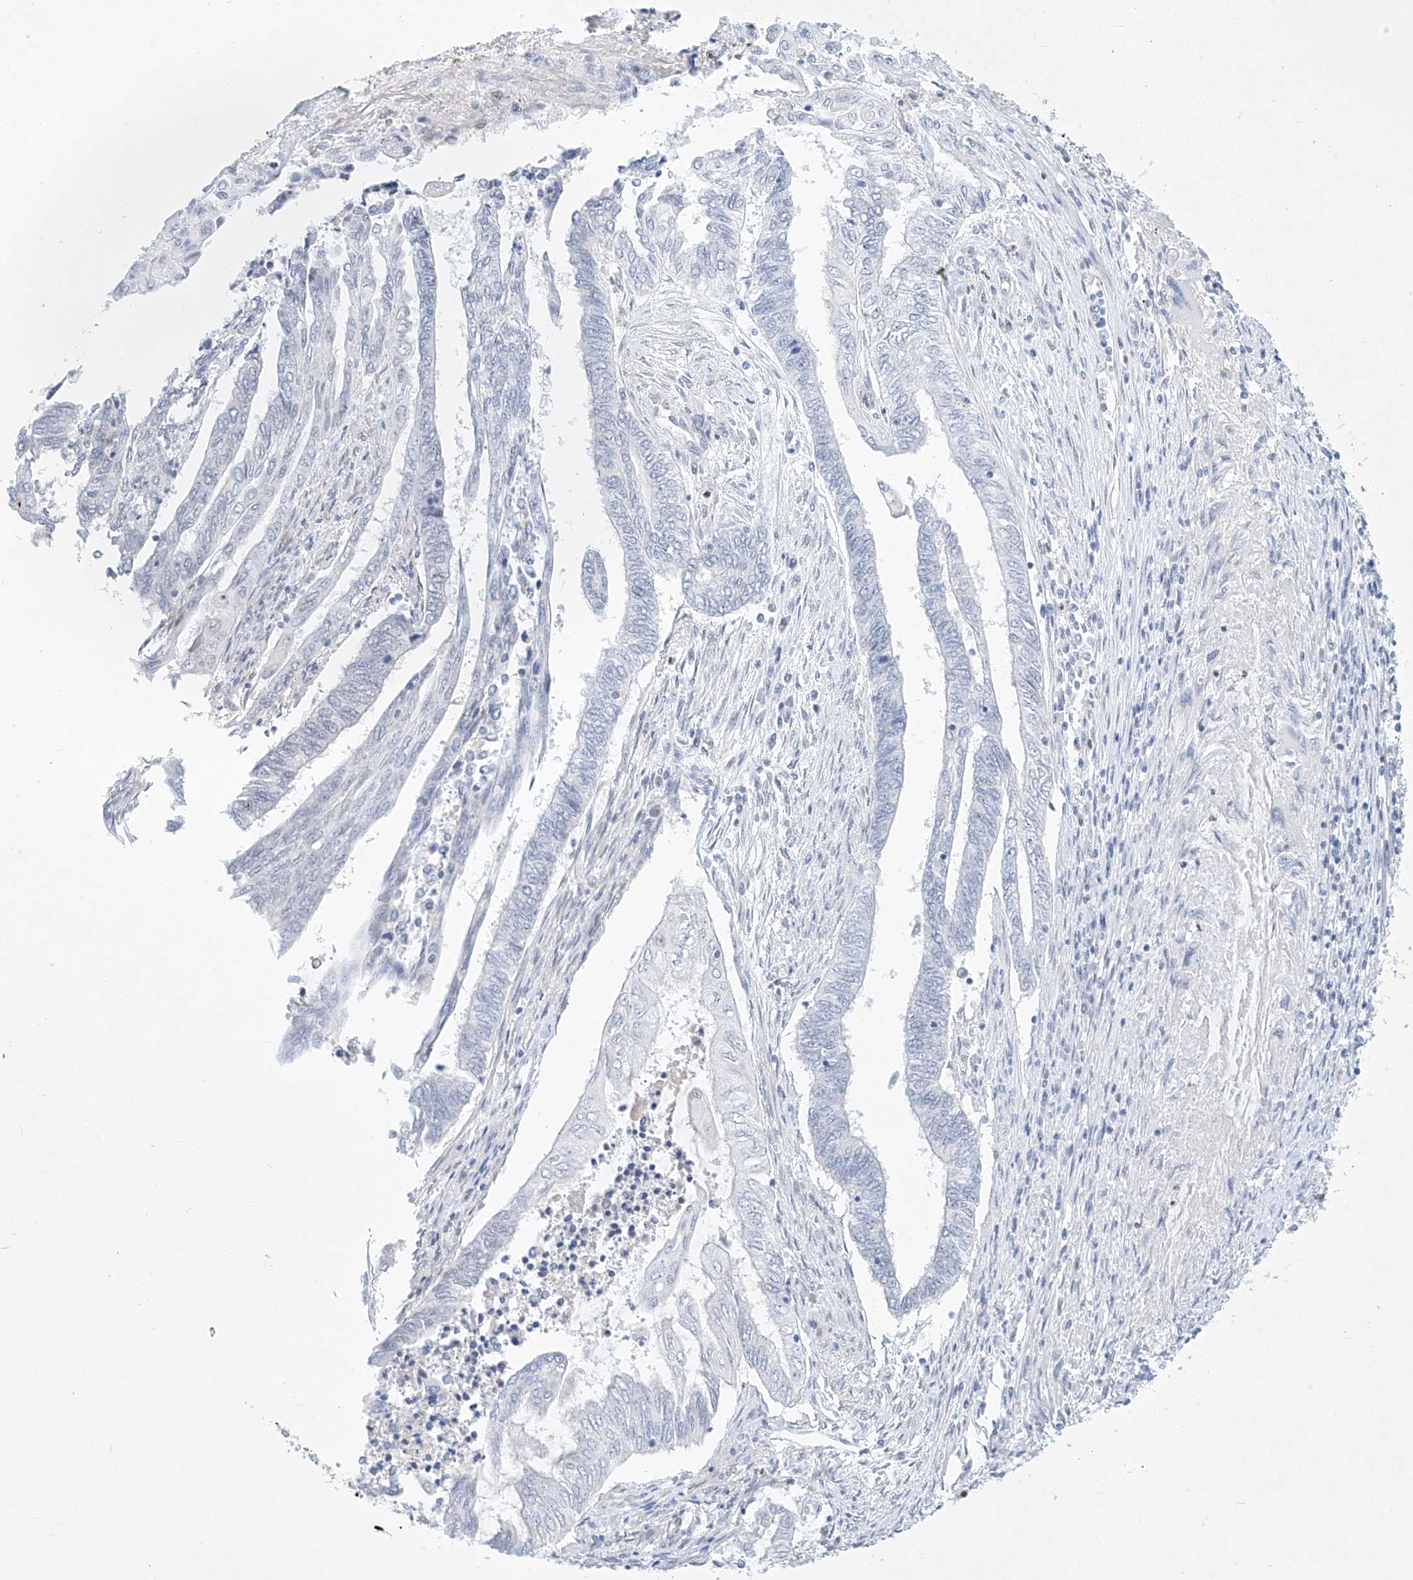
{"staining": {"intensity": "negative", "quantity": "none", "location": "none"}, "tissue": "endometrial cancer", "cell_type": "Tumor cells", "image_type": "cancer", "snomed": [{"axis": "morphology", "description": "Adenocarcinoma, NOS"}, {"axis": "topography", "description": "Uterus"}, {"axis": "topography", "description": "Endometrium"}], "caption": "Endometrial cancer stained for a protein using immunohistochemistry displays no expression tumor cells.", "gene": "REEP2", "patient": {"sex": "female", "age": 70}}